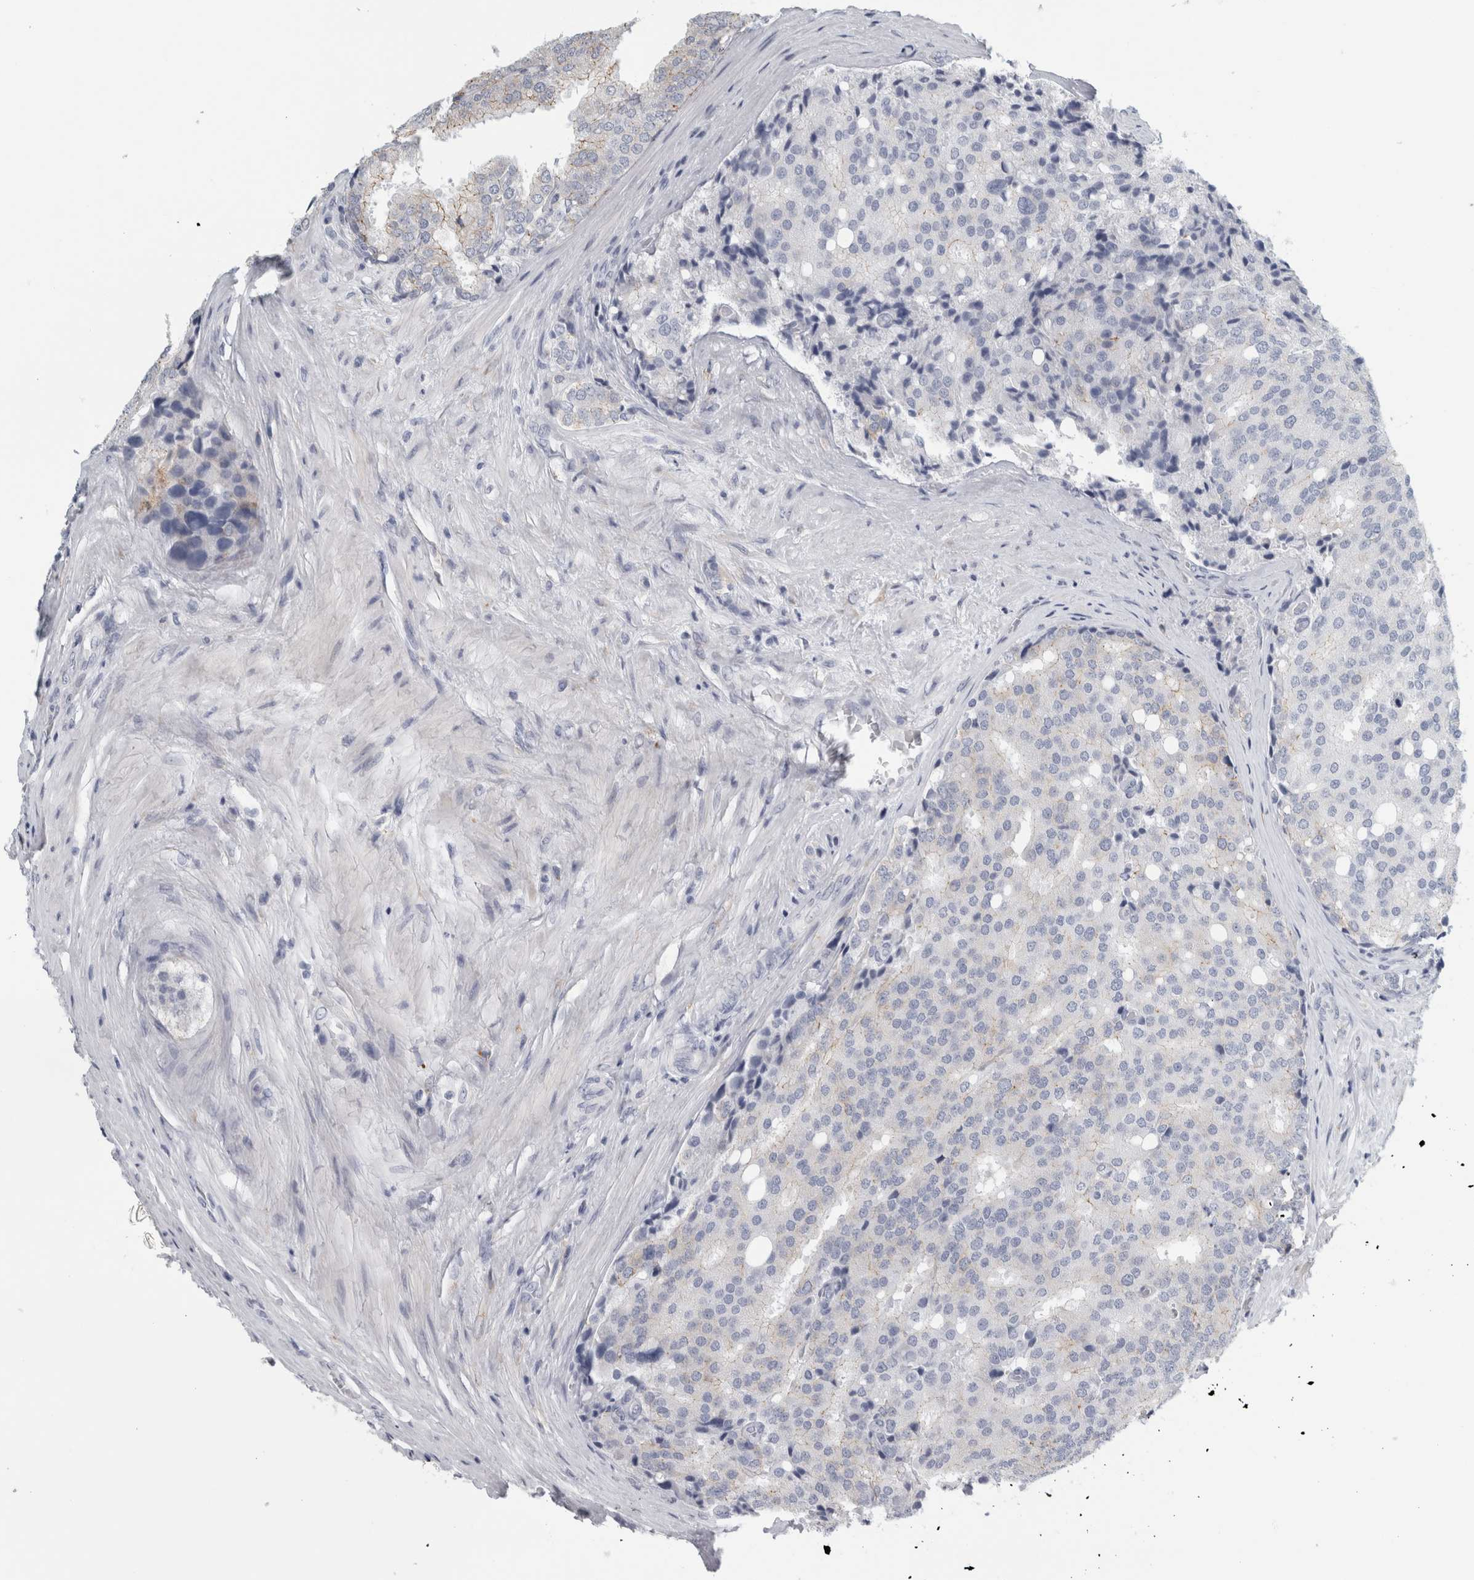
{"staining": {"intensity": "weak", "quantity": "<25%", "location": "cytoplasmic/membranous"}, "tissue": "prostate cancer", "cell_type": "Tumor cells", "image_type": "cancer", "snomed": [{"axis": "morphology", "description": "Adenocarcinoma, High grade"}, {"axis": "topography", "description": "Prostate"}], "caption": "IHC of prostate cancer displays no expression in tumor cells.", "gene": "B3GNT3", "patient": {"sex": "male", "age": 50}}